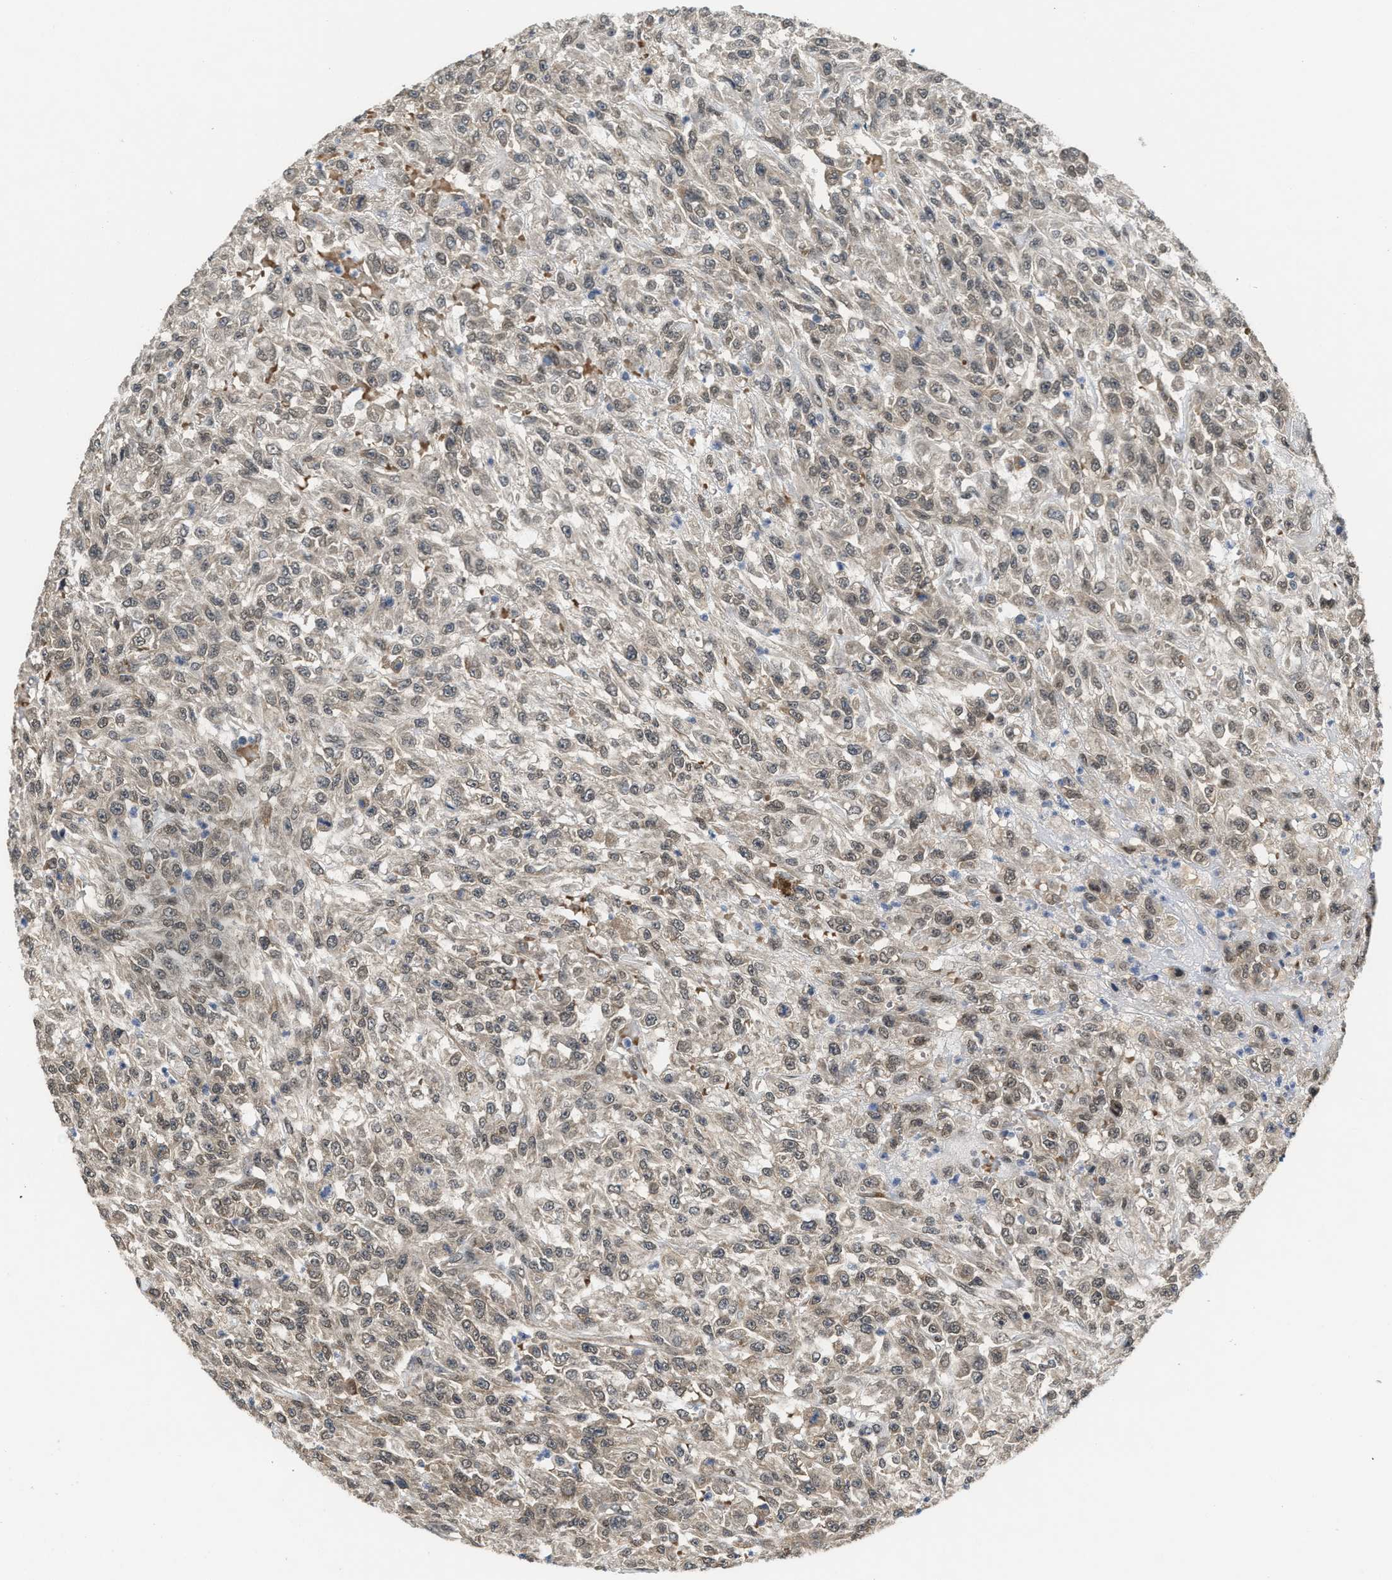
{"staining": {"intensity": "weak", "quantity": "<25%", "location": "cytoplasmic/membranous"}, "tissue": "urothelial cancer", "cell_type": "Tumor cells", "image_type": "cancer", "snomed": [{"axis": "morphology", "description": "Urothelial carcinoma, High grade"}, {"axis": "topography", "description": "Urinary bladder"}], "caption": "Immunohistochemistry micrograph of neoplastic tissue: human urothelial cancer stained with DAB (3,3'-diaminobenzidine) shows no significant protein staining in tumor cells.", "gene": "KIF24", "patient": {"sex": "male", "age": 46}}